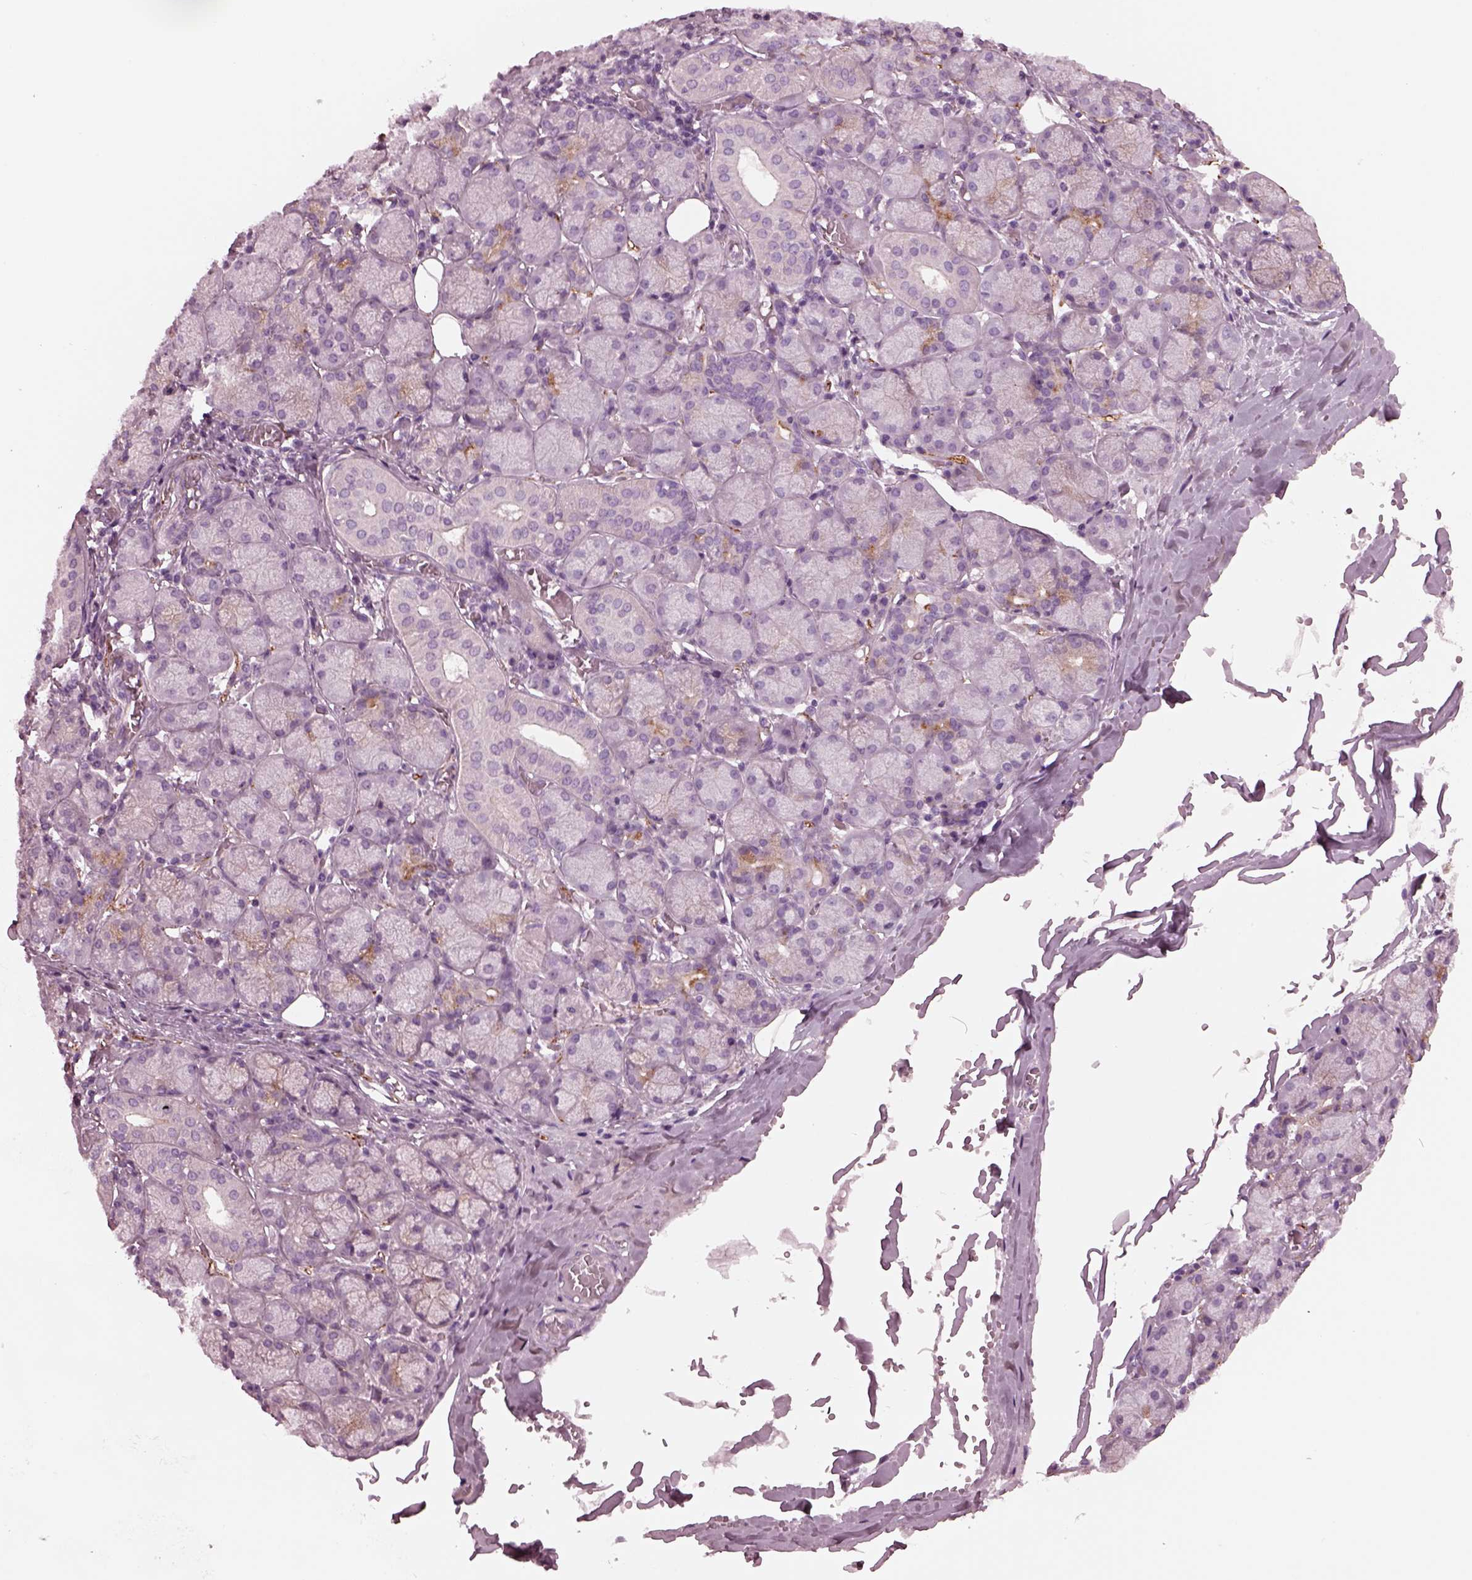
{"staining": {"intensity": "moderate", "quantity": "<25%", "location": "cytoplasmic/membranous"}, "tissue": "salivary gland", "cell_type": "Glandular cells", "image_type": "normal", "snomed": [{"axis": "morphology", "description": "Normal tissue, NOS"}, {"axis": "topography", "description": "Salivary gland"}, {"axis": "topography", "description": "Peripheral nerve tissue"}], "caption": "An image of human salivary gland stained for a protein exhibits moderate cytoplasmic/membranous brown staining in glandular cells. (brown staining indicates protein expression, while blue staining denotes nuclei).", "gene": "GDF11", "patient": {"sex": "female", "age": 24}}